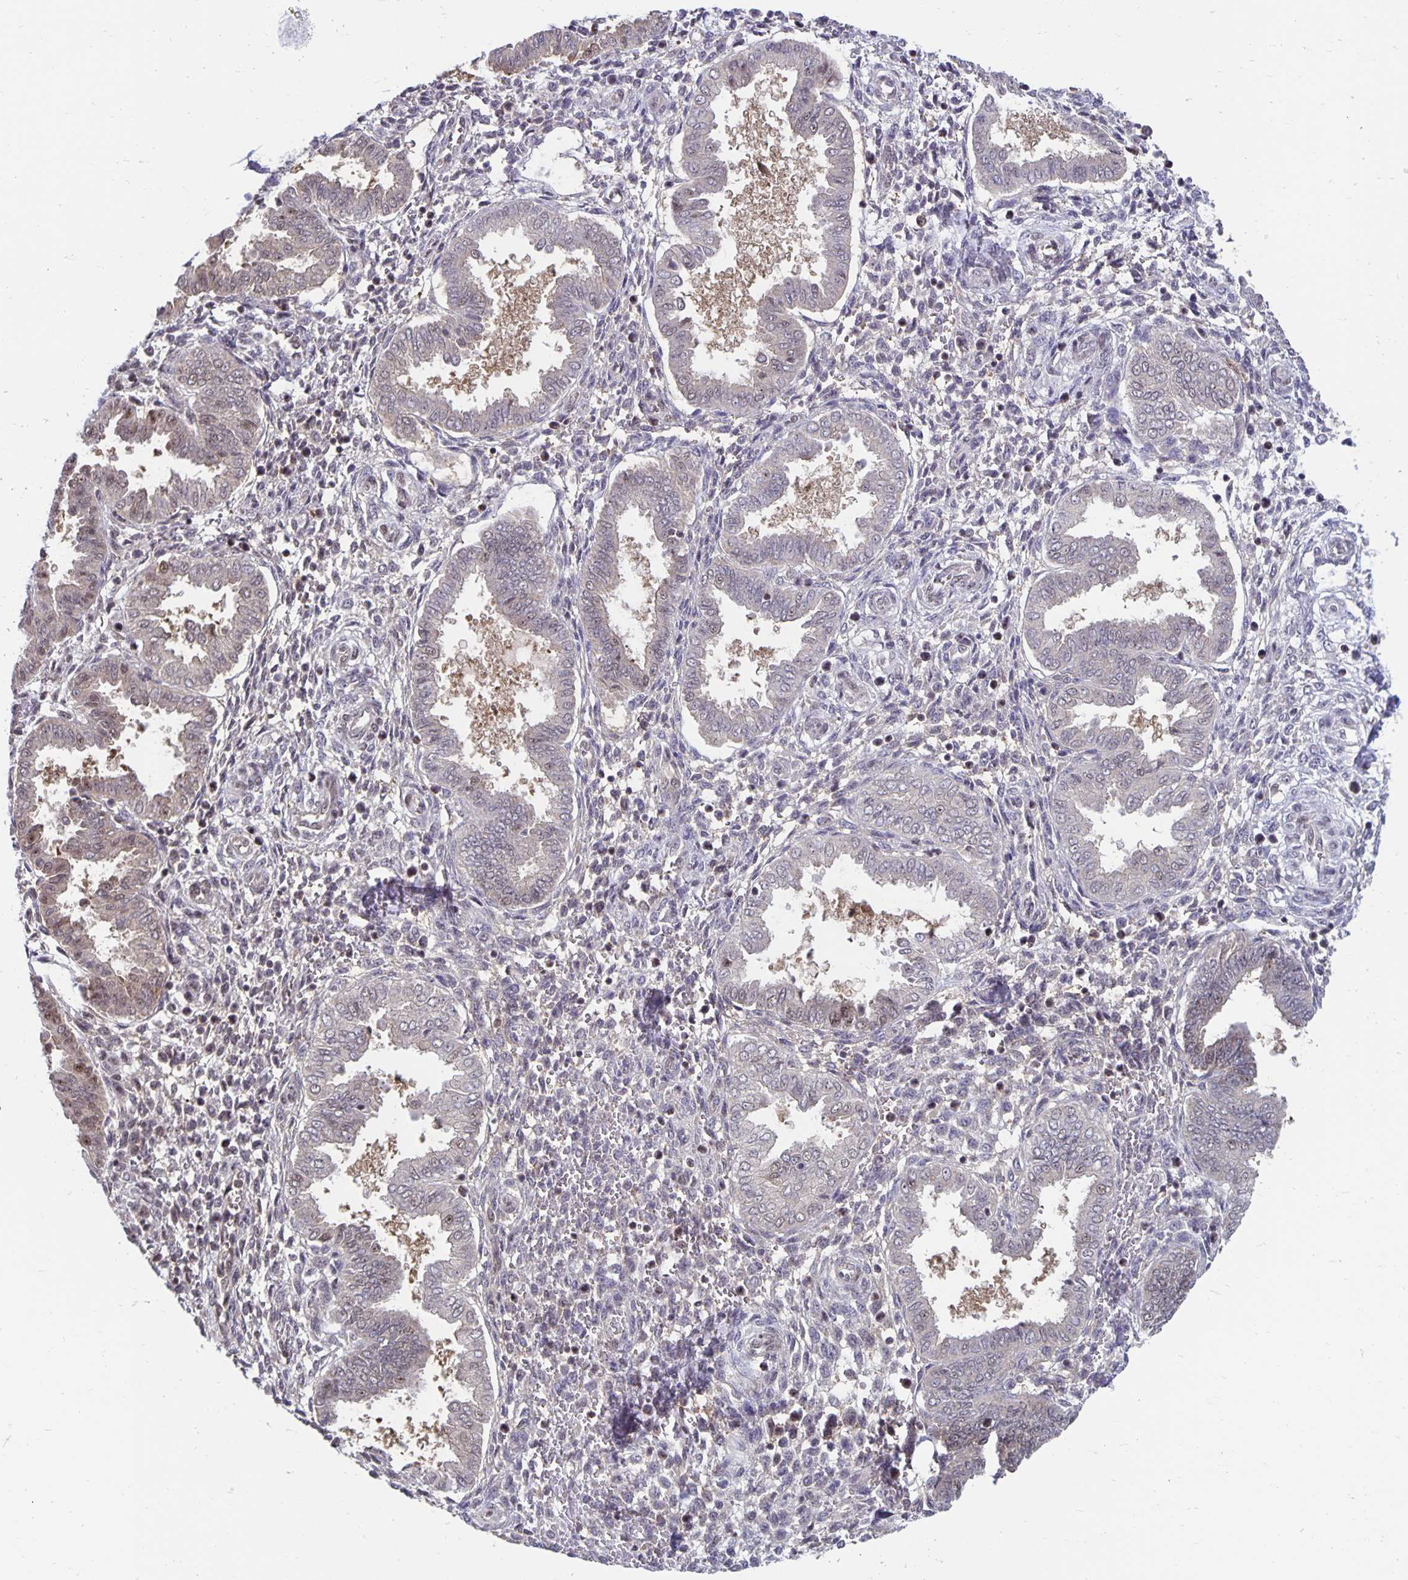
{"staining": {"intensity": "weak", "quantity": "<25%", "location": "nuclear"}, "tissue": "endometrium", "cell_type": "Cells in endometrial stroma", "image_type": "normal", "snomed": [{"axis": "morphology", "description": "Normal tissue, NOS"}, {"axis": "topography", "description": "Endometrium"}], "caption": "This is a photomicrograph of immunohistochemistry (IHC) staining of benign endometrium, which shows no positivity in cells in endometrial stroma. (DAB (3,3'-diaminobenzidine) IHC visualized using brightfield microscopy, high magnification).", "gene": "EXOC6B", "patient": {"sex": "female", "age": 24}}